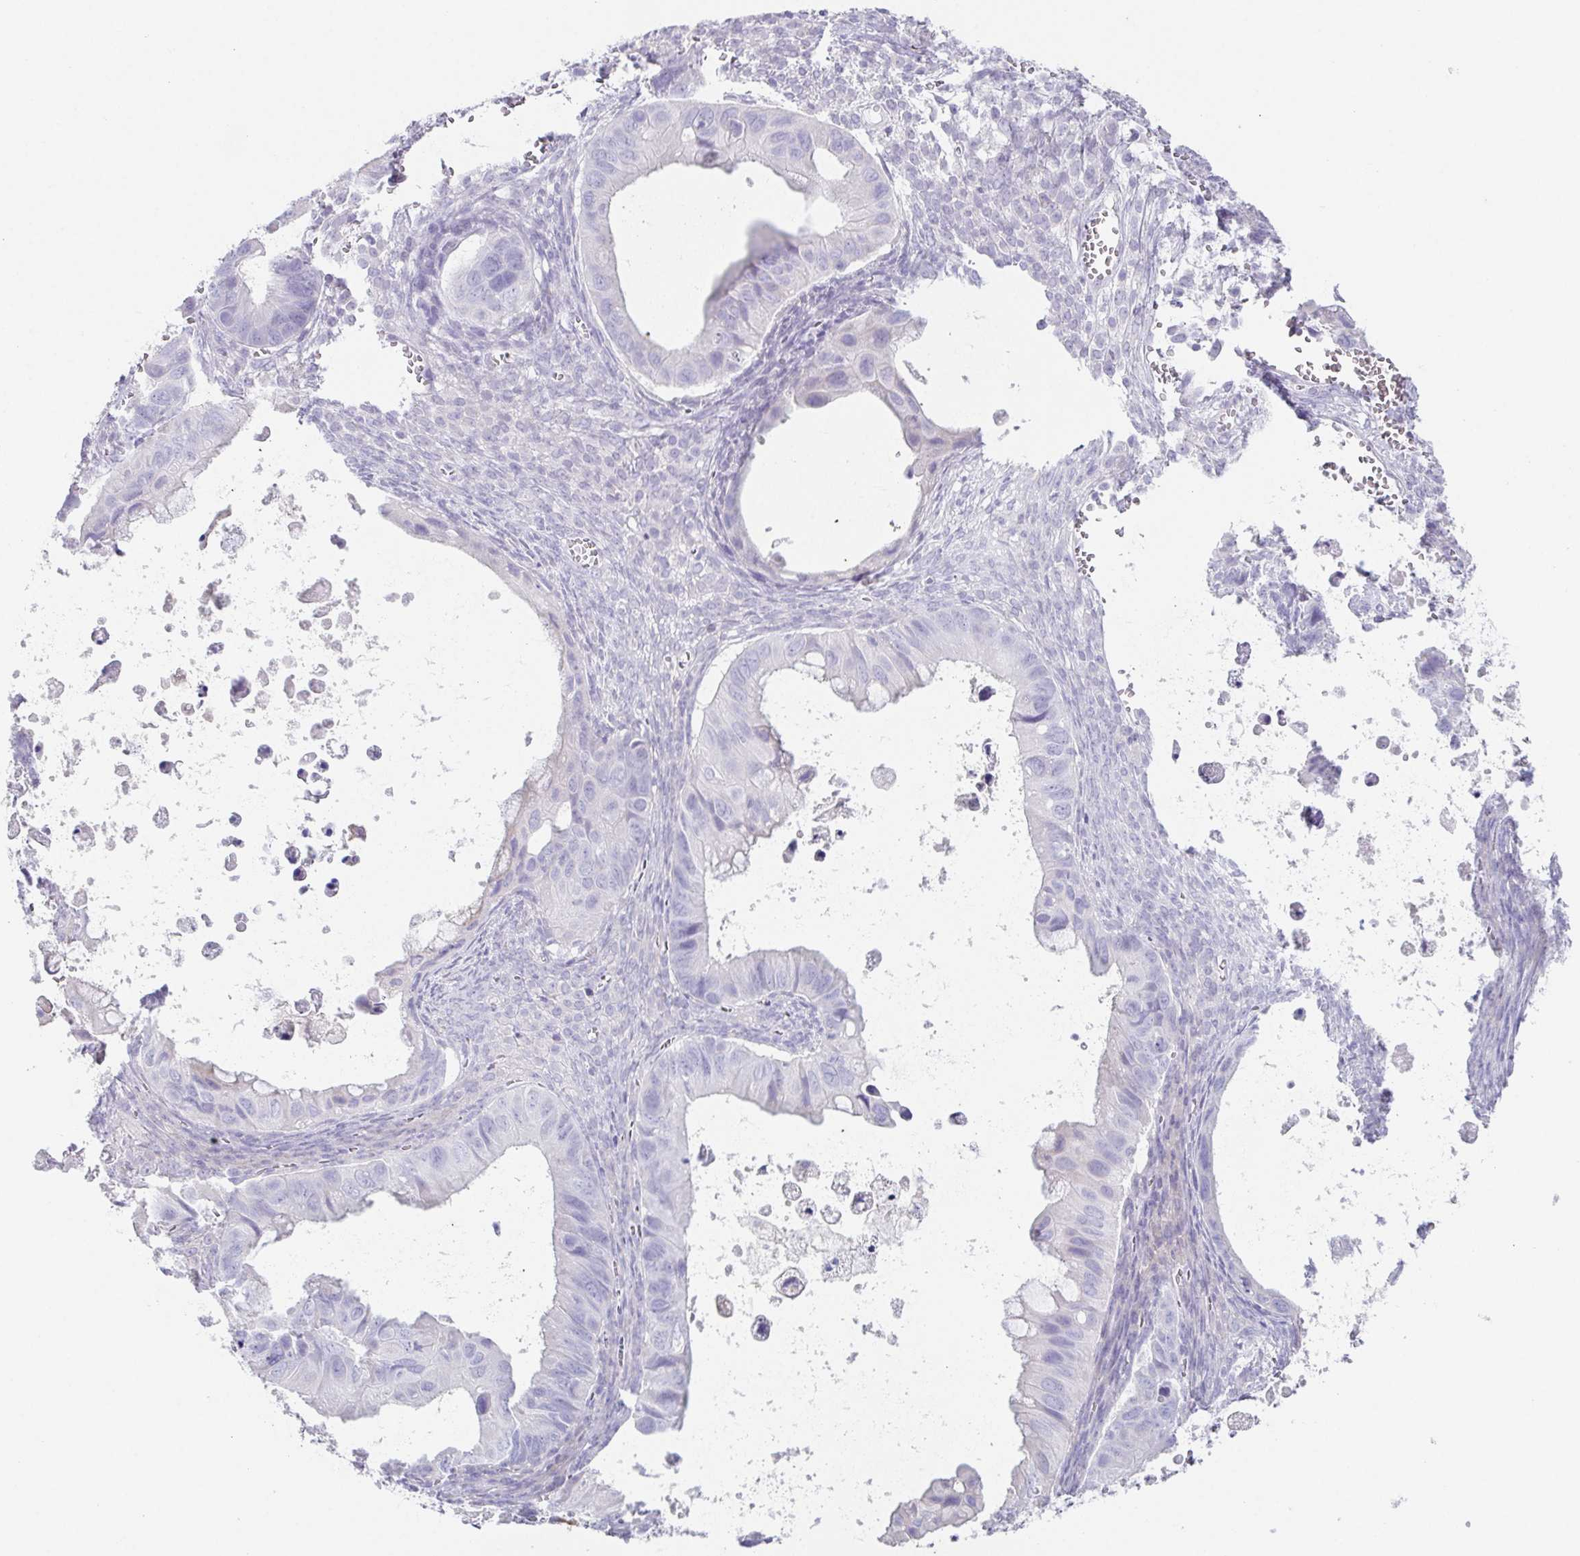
{"staining": {"intensity": "negative", "quantity": "none", "location": "none"}, "tissue": "ovarian cancer", "cell_type": "Tumor cells", "image_type": "cancer", "snomed": [{"axis": "morphology", "description": "Cystadenocarcinoma, mucinous, NOS"}, {"axis": "topography", "description": "Ovary"}], "caption": "Ovarian mucinous cystadenocarcinoma was stained to show a protein in brown. There is no significant expression in tumor cells.", "gene": "HDGFL1", "patient": {"sex": "female", "age": 64}}